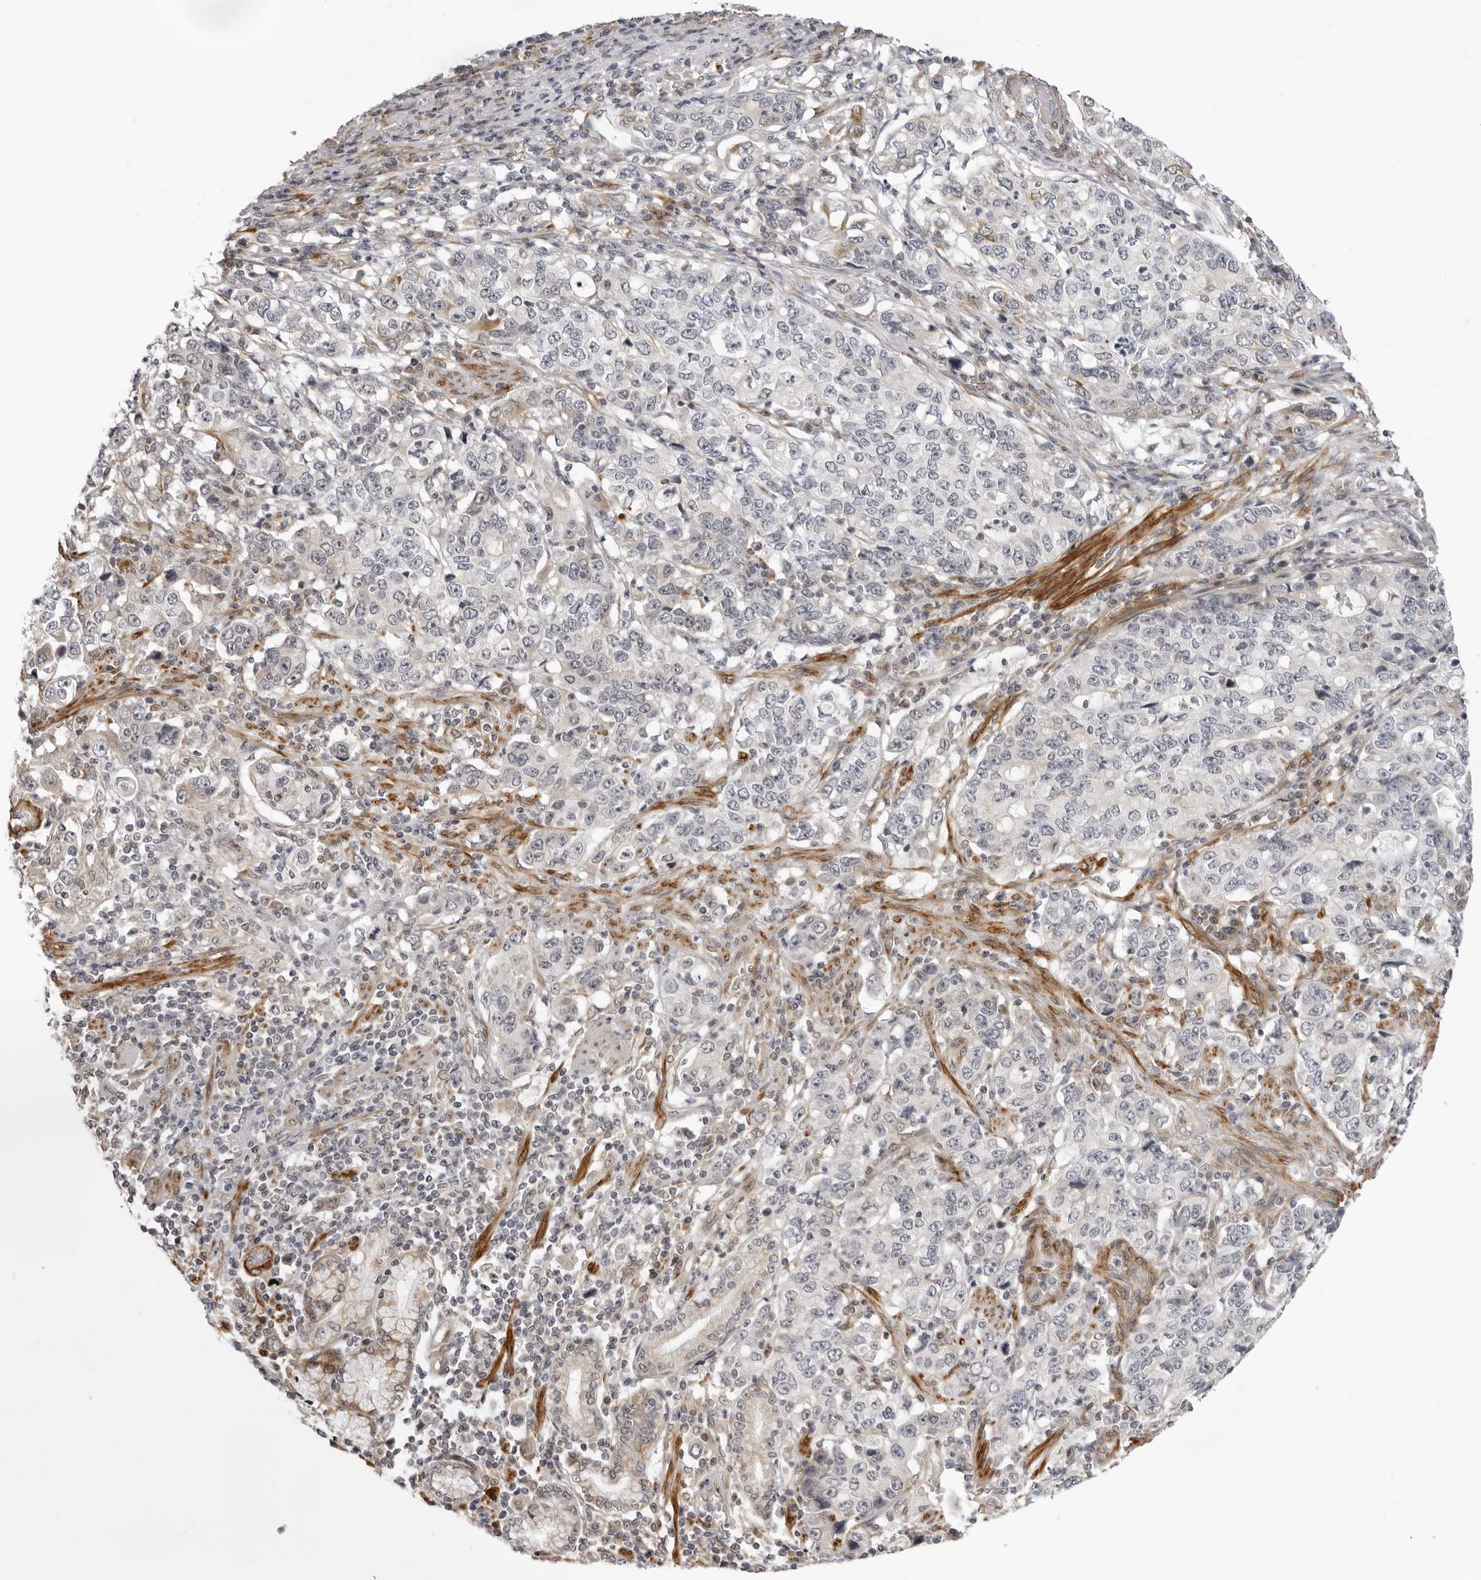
{"staining": {"intensity": "negative", "quantity": "none", "location": "none"}, "tissue": "stomach cancer", "cell_type": "Tumor cells", "image_type": "cancer", "snomed": [{"axis": "morphology", "description": "Adenocarcinoma, NOS"}, {"axis": "topography", "description": "Stomach, lower"}], "caption": "Immunohistochemical staining of human stomach adenocarcinoma reveals no significant staining in tumor cells.", "gene": "SRGAP2", "patient": {"sex": "female", "age": 72}}